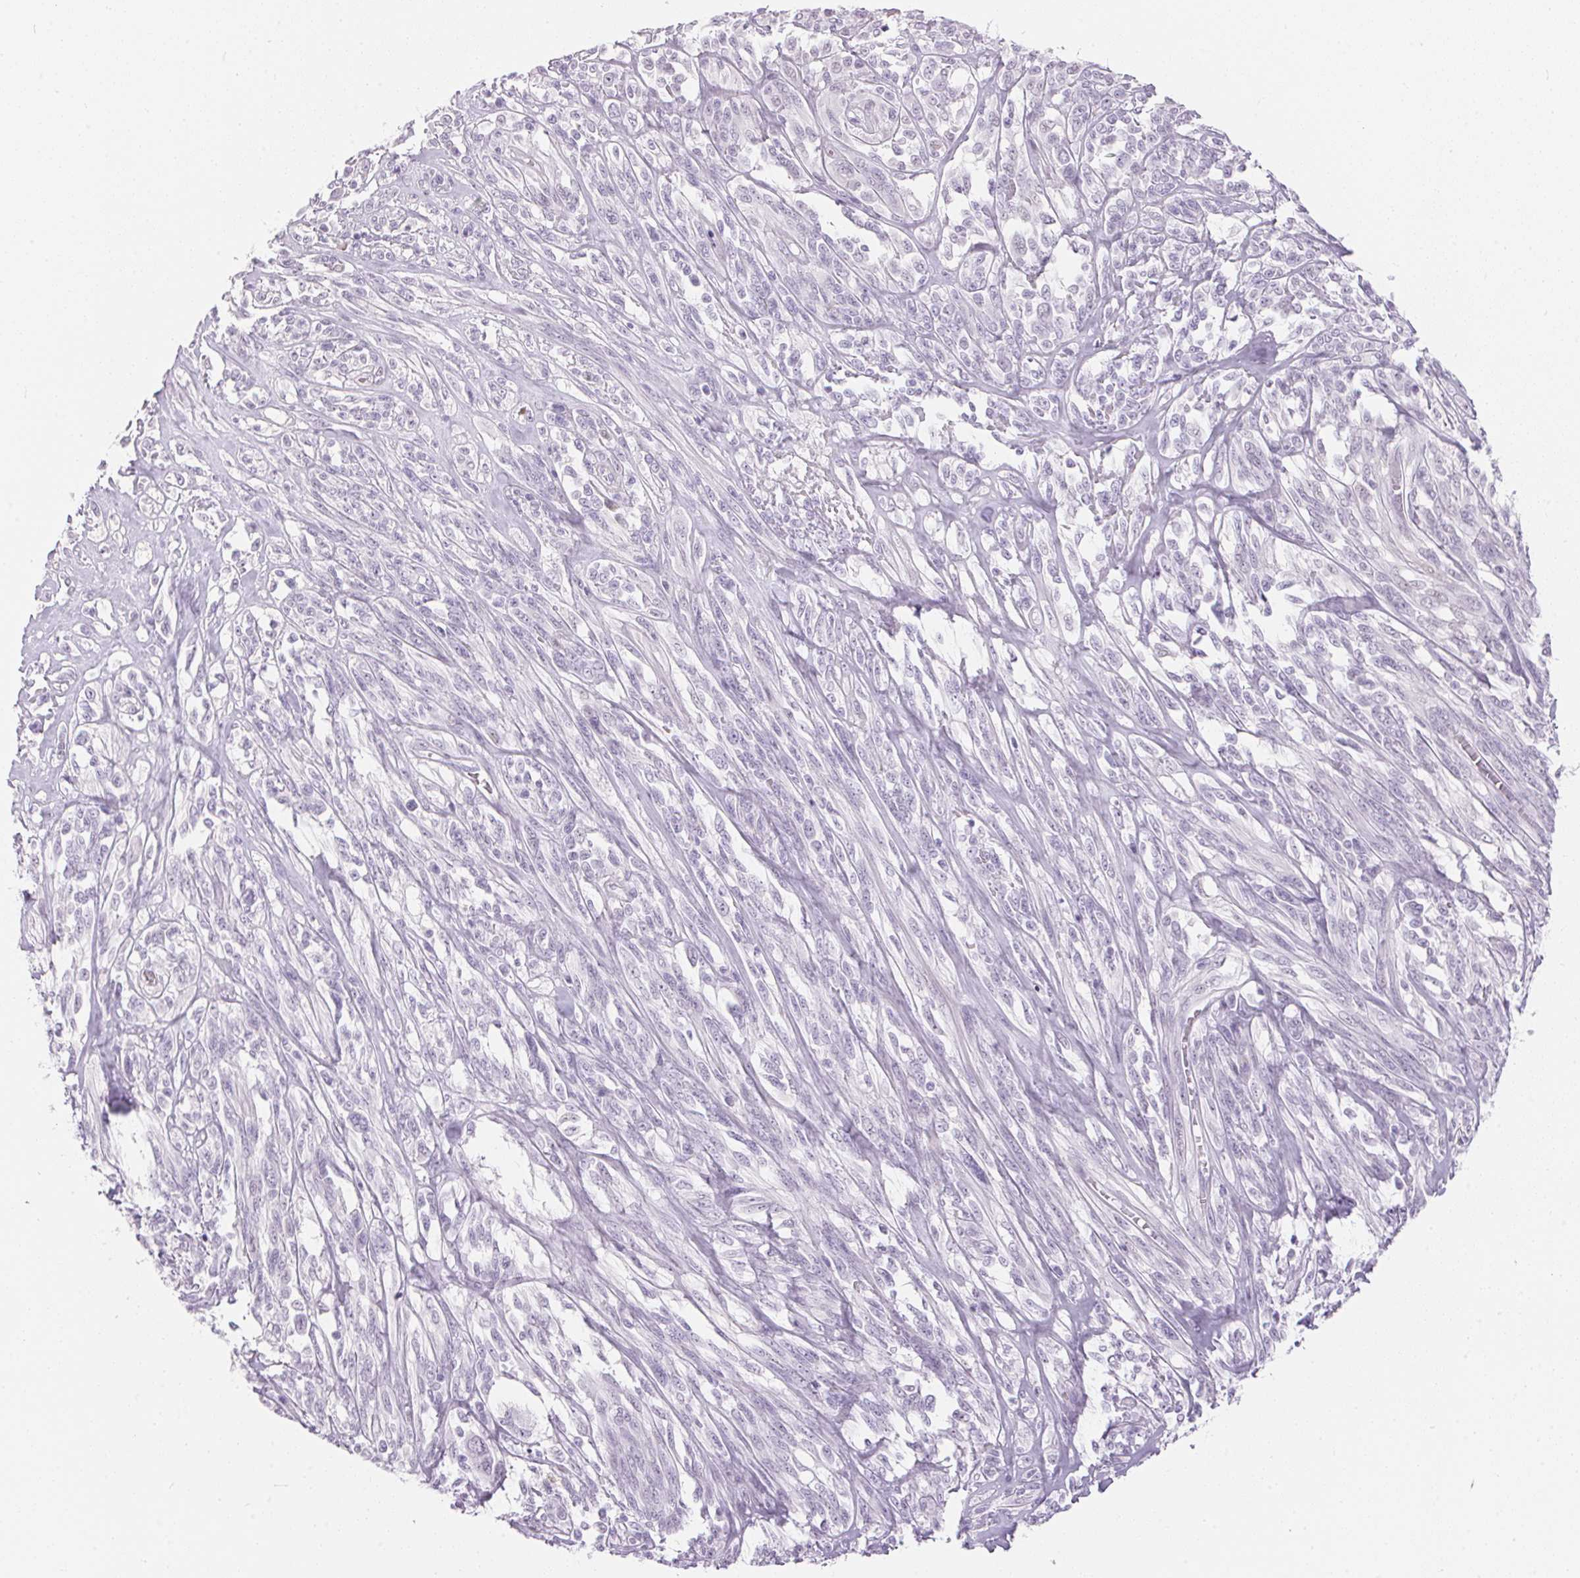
{"staining": {"intensity": "negative", "quantity": "none", "location": "none"}, "tissue": "melanoma", "cell_type": "Tumor cells", "image_type": "cancer", "snomed": [{"axis": "morphology", "description": "Malignant melanoma, NOS"}, {"axis": "topography", "description": "Skin"}], "caption": "A histopathology image of human malignant melanoma is negative for staining in tumor cells.", "gene": "CADPS", "patient": {"sex": "female", "age": 91}}